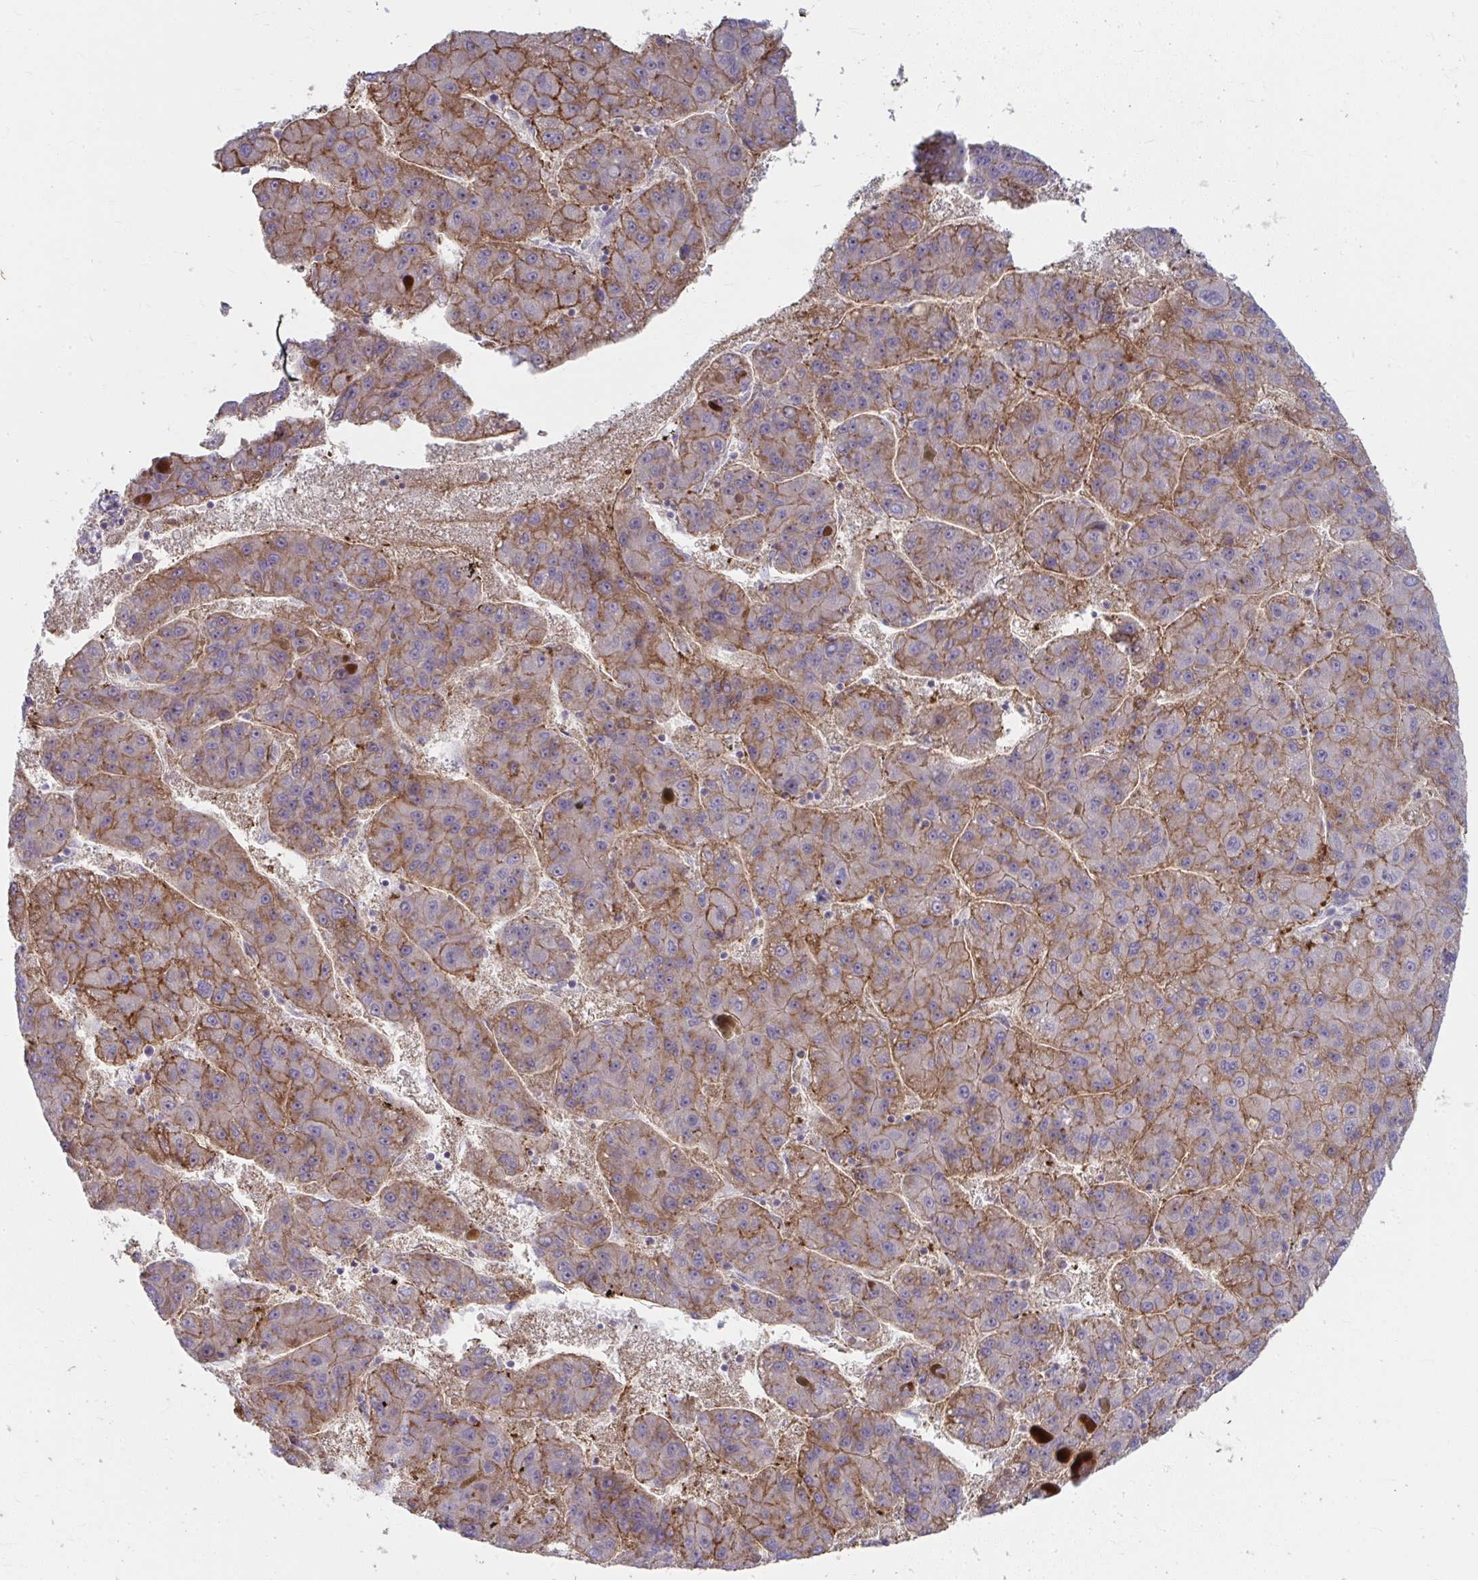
{"staining": {"intensity": "moderate", "quantity": ">75%", "location": "cytoplasmic/membranous"}, "tissue": "liver cancer", "cell_type": "Tumor cells", "image_type": "cancer", "snomed": [{"axis": "morphology", "description": "Carcinoma, Hepatocellular, NOS"}, {"axis": "topography", "description": "Liver"}], "caption": "The micrograph displays staining of liver hepatocellular carcinoma, revealing moderate cytoplasmic/membranous protein expression (brown color) within tumor cells.", "gene": "MUS81", "patient": {"sex": "female", "age": 82}}